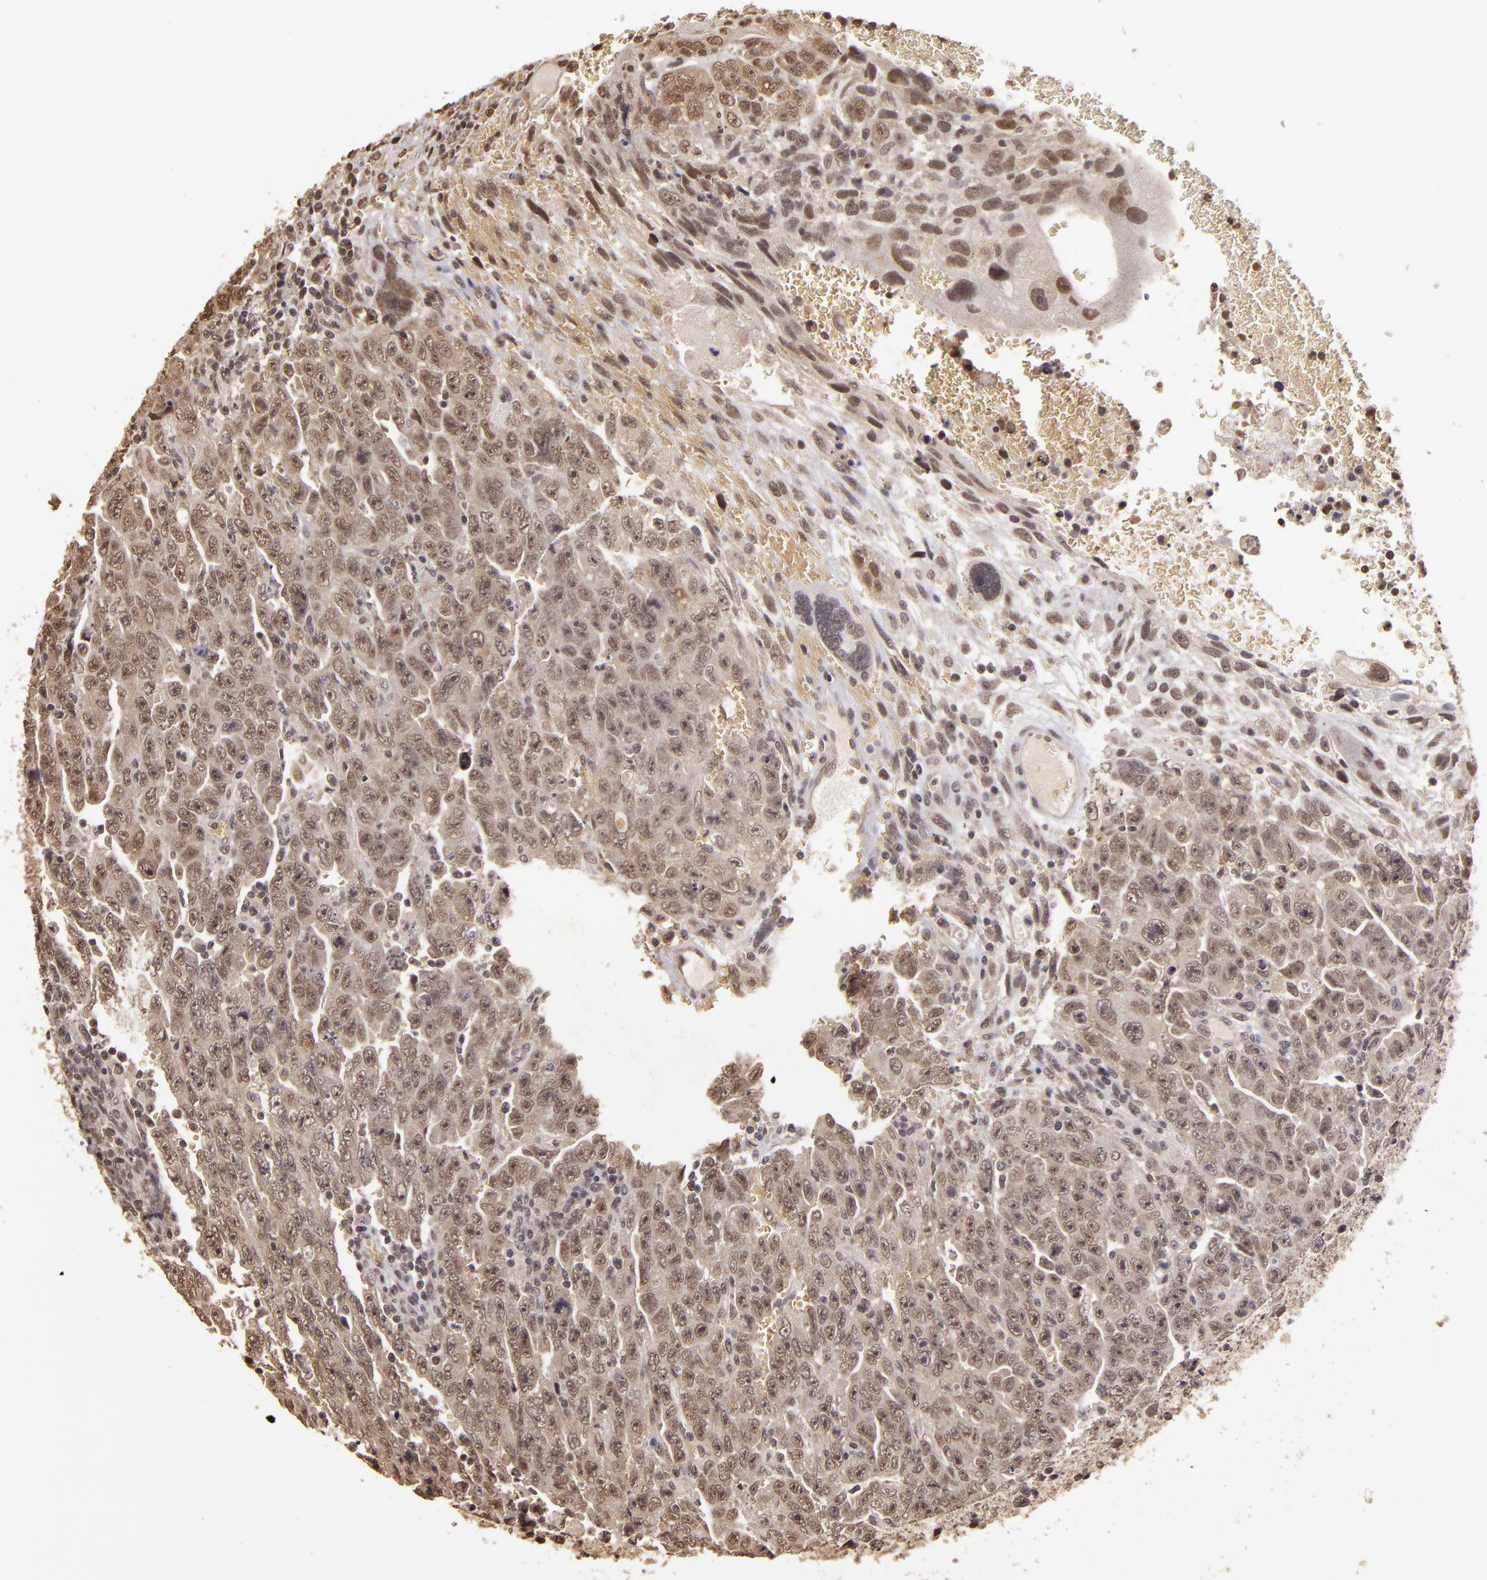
{"staining": {"intensity": "weak", "quantity": ">75%", "location": "cytoplasmic/membranous,nuclear"}, "tissue": "testis cancer", "cell_type": "Tumor cells", "image_type": "cancer", "snomed": [{"axis": "morphology", "description": "Carcinoma, Embryonal, NOS"}, {"axis": "topography", "description": "Testis"}], "caption": "Brown immunohistochemical staining in human embryonal carcinoma (testis) demonstrates weak cytoplasmic/membranous and nuclear expression in approximately >75% of tumor cells.", "gene": "CUL1", "patient": {"sex": "male", "age": 28}}